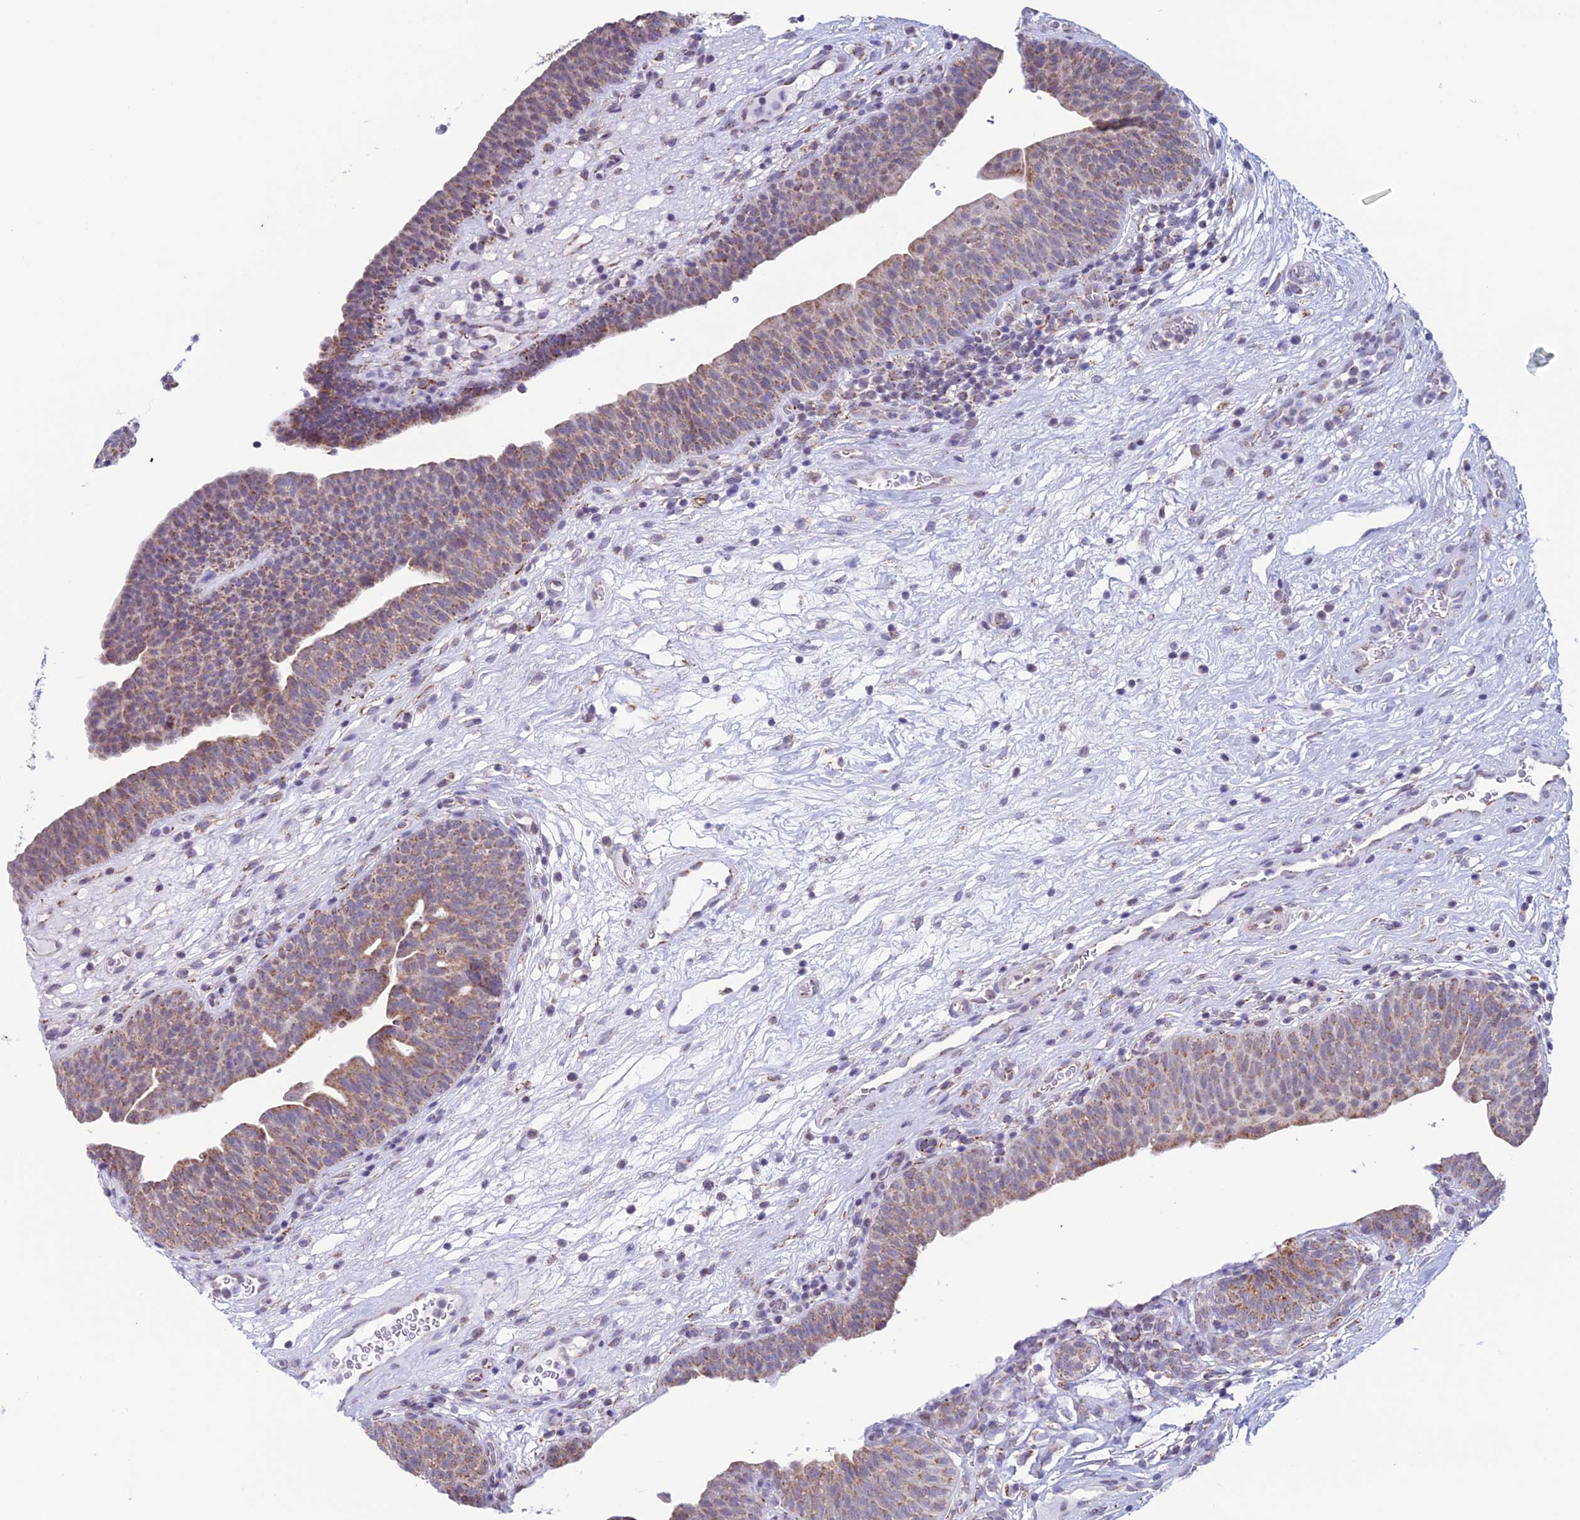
{"staining": {"intensity": "moderate", "quantity": ">75%", "location": "cytoplasmic/membranous"}, "tissue": "urinary bladder", "cell_type": "Urothelial cells", "image_type": "normal", "snomed": [{"axis": "morphology", "description": "Normal tissue, NOS"}, {"axis": "topography", "description": "Urinary bladder"}], "caption": "Immunohistochemical staining of unremarkable urinary bladder shows medium levels of moderate cytoplasmic/membranous expression in about >75% of urothelial cells. Immunohistochemistry stains the protein of interest in brown and the nuclei are stained blue.", "gene": "ZNG1A", "patient": {"sex": "male", "age": 71}}